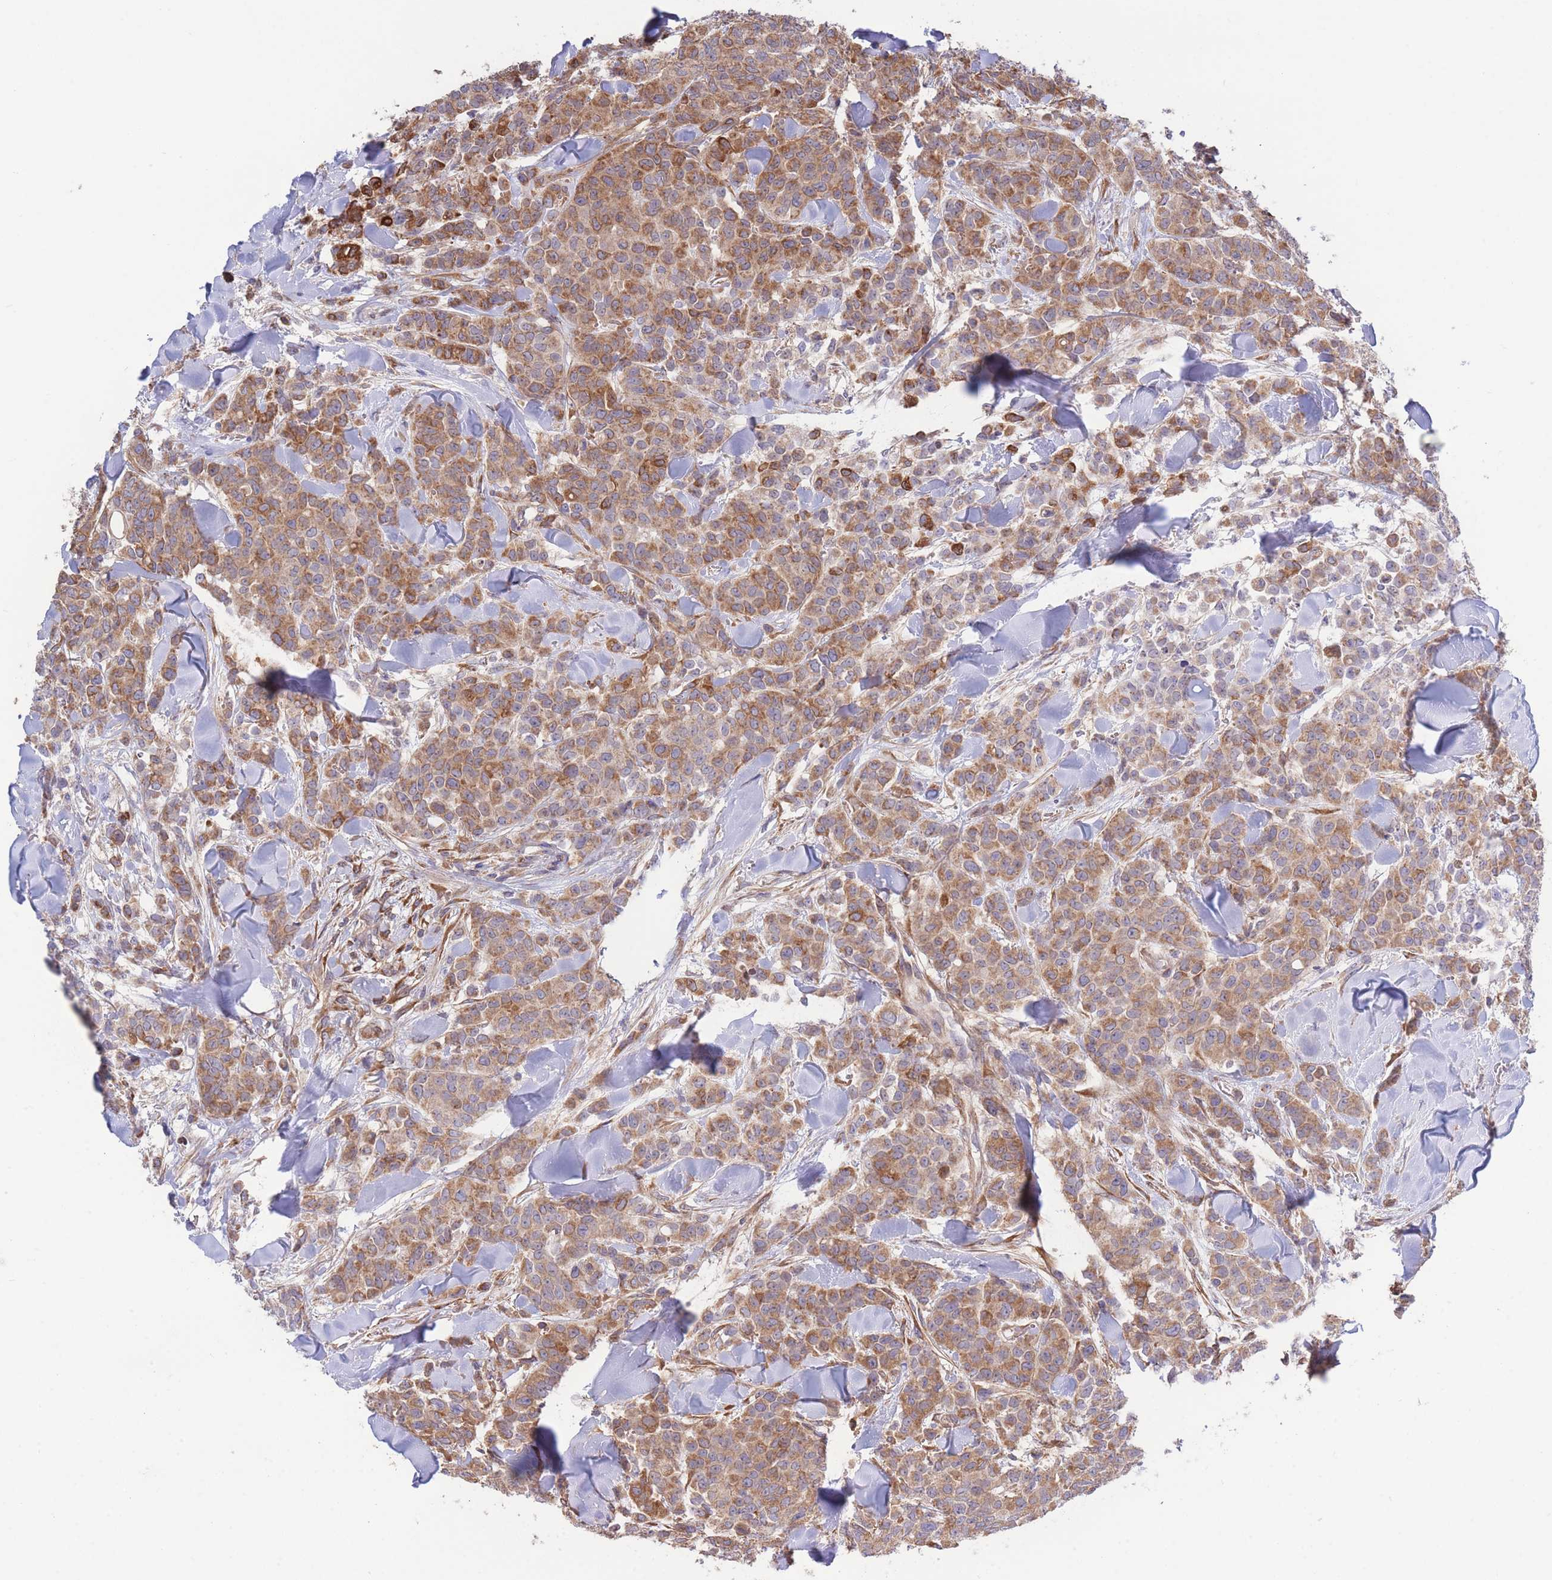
{"staining": {"intensity": "moderate", "quantity": ">75%", "location": "cytoplasmic/membranous"}, "tissue": "breast cancer", "cell_type": "Tumor cells", "image_type": "cancer", "snomed": [{"axis": "morphology", "description": "Lobular carcinoma"}, {"axis": "topography", "description": "Breast"}], "caption": "Human lobular carcinoma (breast) stained for a protein (brown) displays moderate cytoplasmic/membranous positive positivity in about >75% of tumor cells.", "gene": "LRRN4CL", "patient": {"sex": "female", "age": 91}}